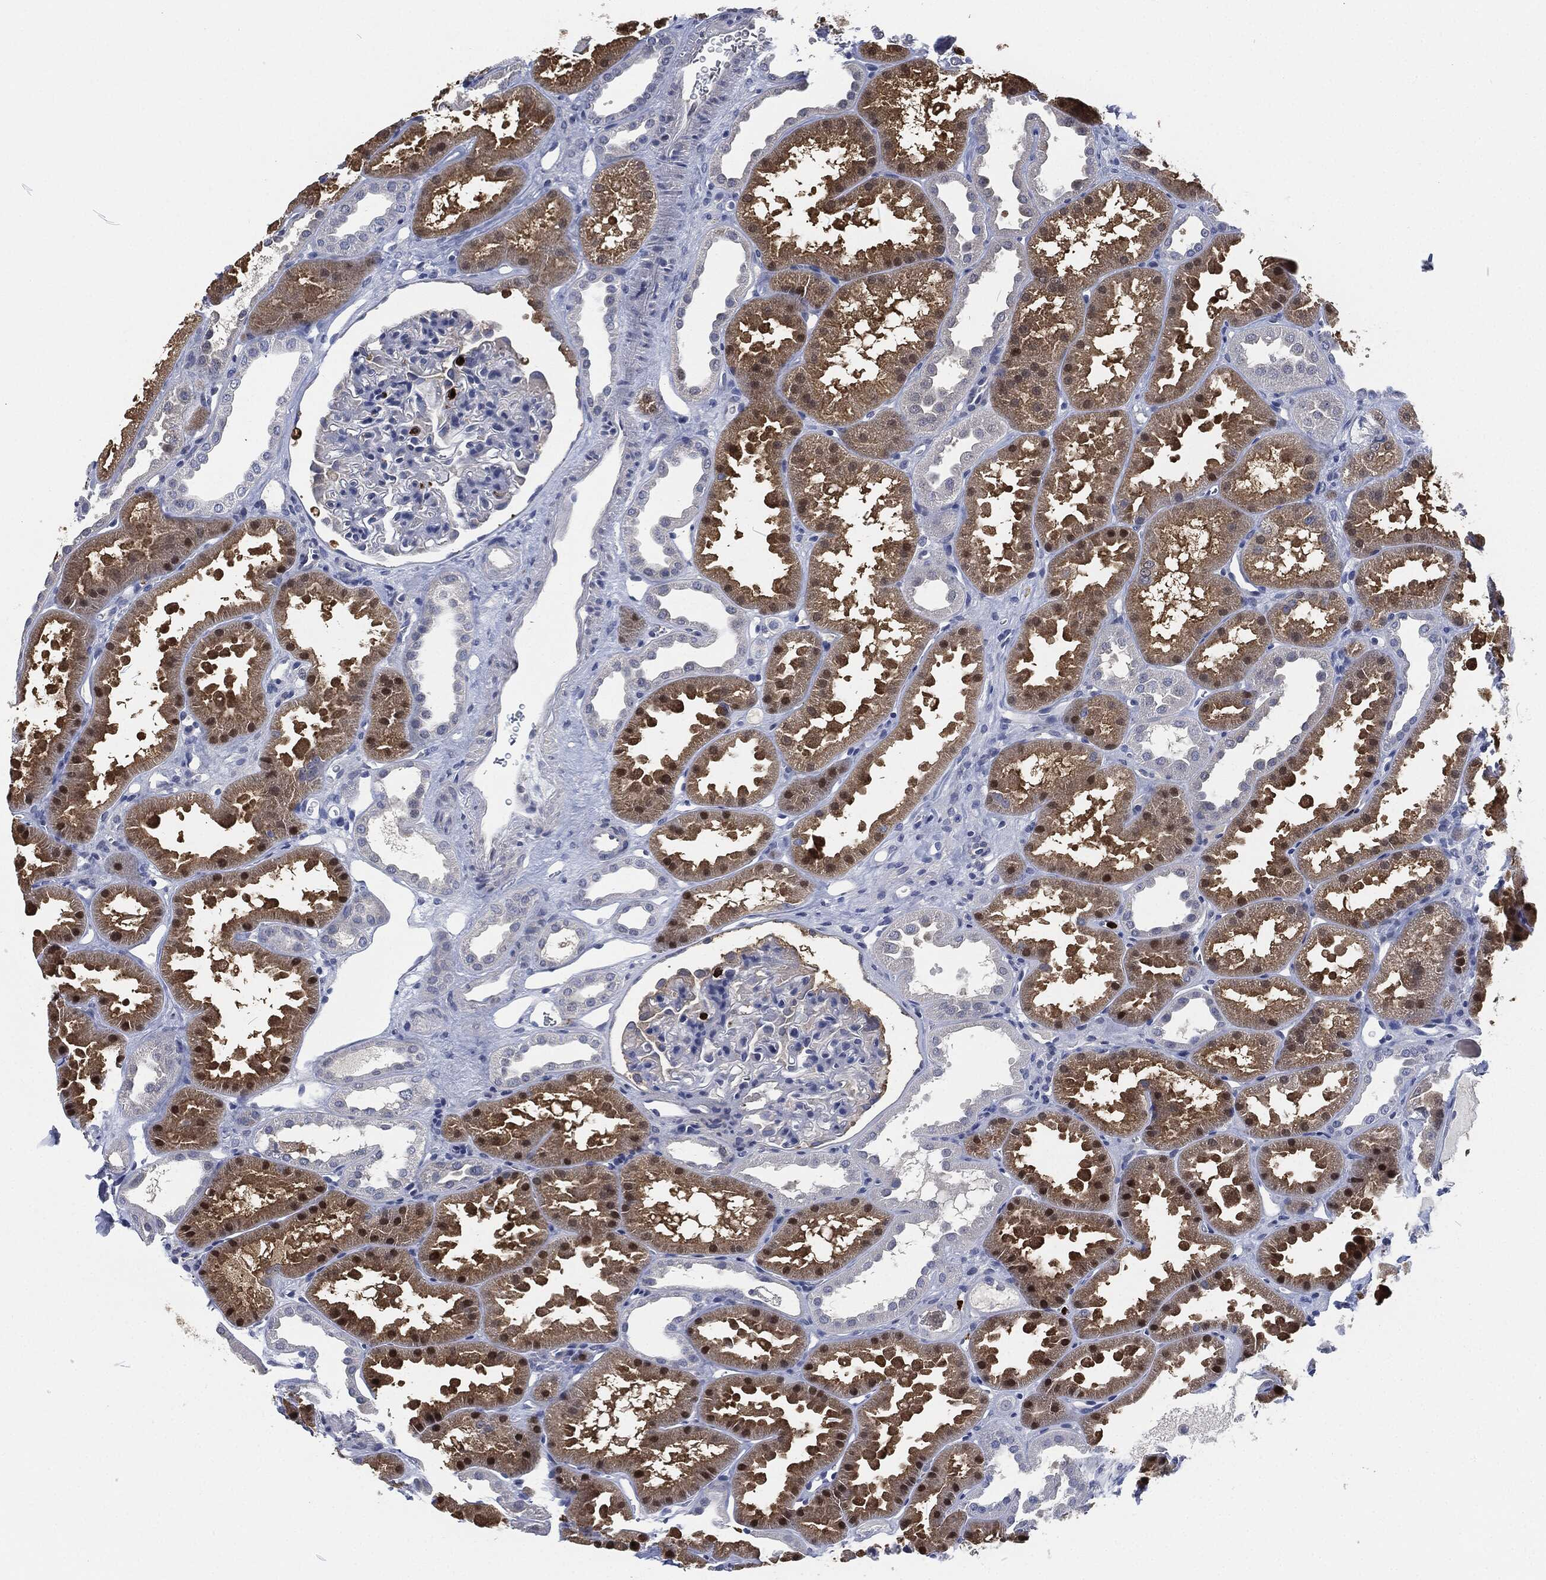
{"staining": {"intensity": "negative", "quantity": "none", "location": "none"}, "tissue": "kidney", "cell_type": "Cells in glomeruli", "image_type": "normal", "snomed": [{"axis": "morphology", "description": "Normal tissue, NOS"}, {"axis": "topography", "description": "Kidney"}], "caption": "Cells in glomeruli are negative for brown protein staining in unremarkable kidney. (DAB (3,3'-diaminobenzidine) IHC, high magnification).", "gene": "MPO", "patient": {"sex": "male", "age": 61}}